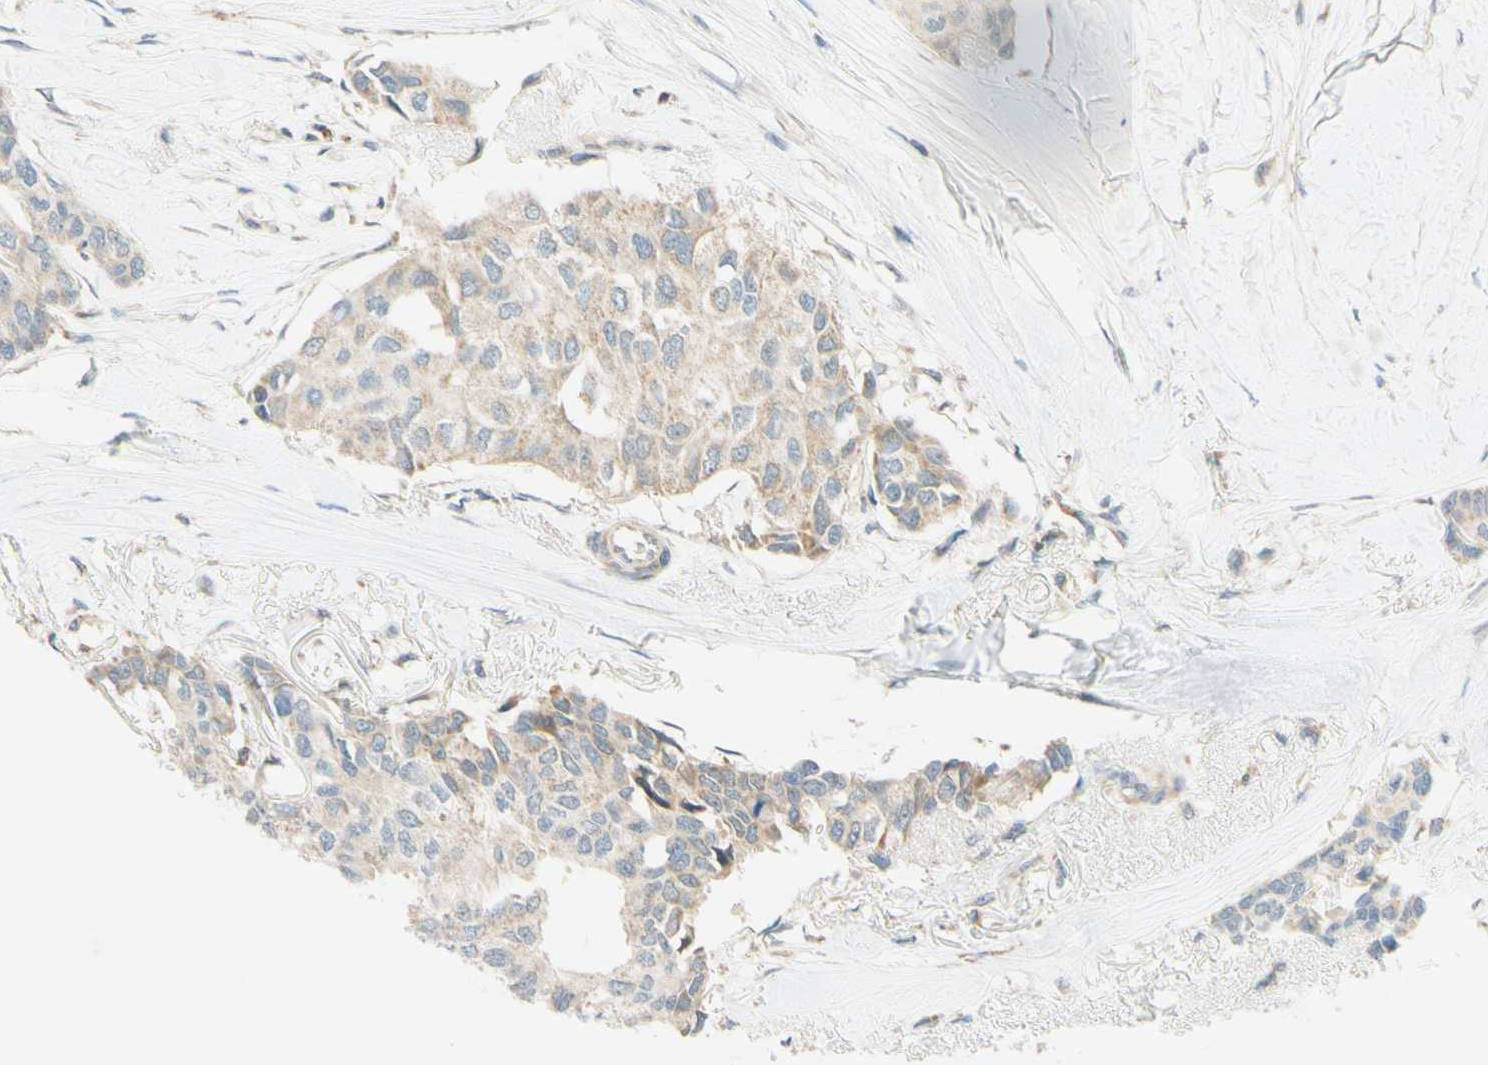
{"staining": {"intensity": "weak", "quantity": ">75%", "location": "cytoplasmic/membranous"}, "tissue": "breast cancer", "cell_type": "Tumor cells", "image_type": "cancer", "snomed": [{"axis": "morphology", "description": "Duct carcinoma"}, {"axis": "topography", "description": "Breast"}], "caption": "Immunohistochemistry (IHC) (DAB) staining of human breast invasive ductal carcinoma shows weak cytoplasmic/membranous protein expression in approximately >75% of tumor cells.", "gene": "GATA1", "patient": {"sex": "female", "age": 80}}